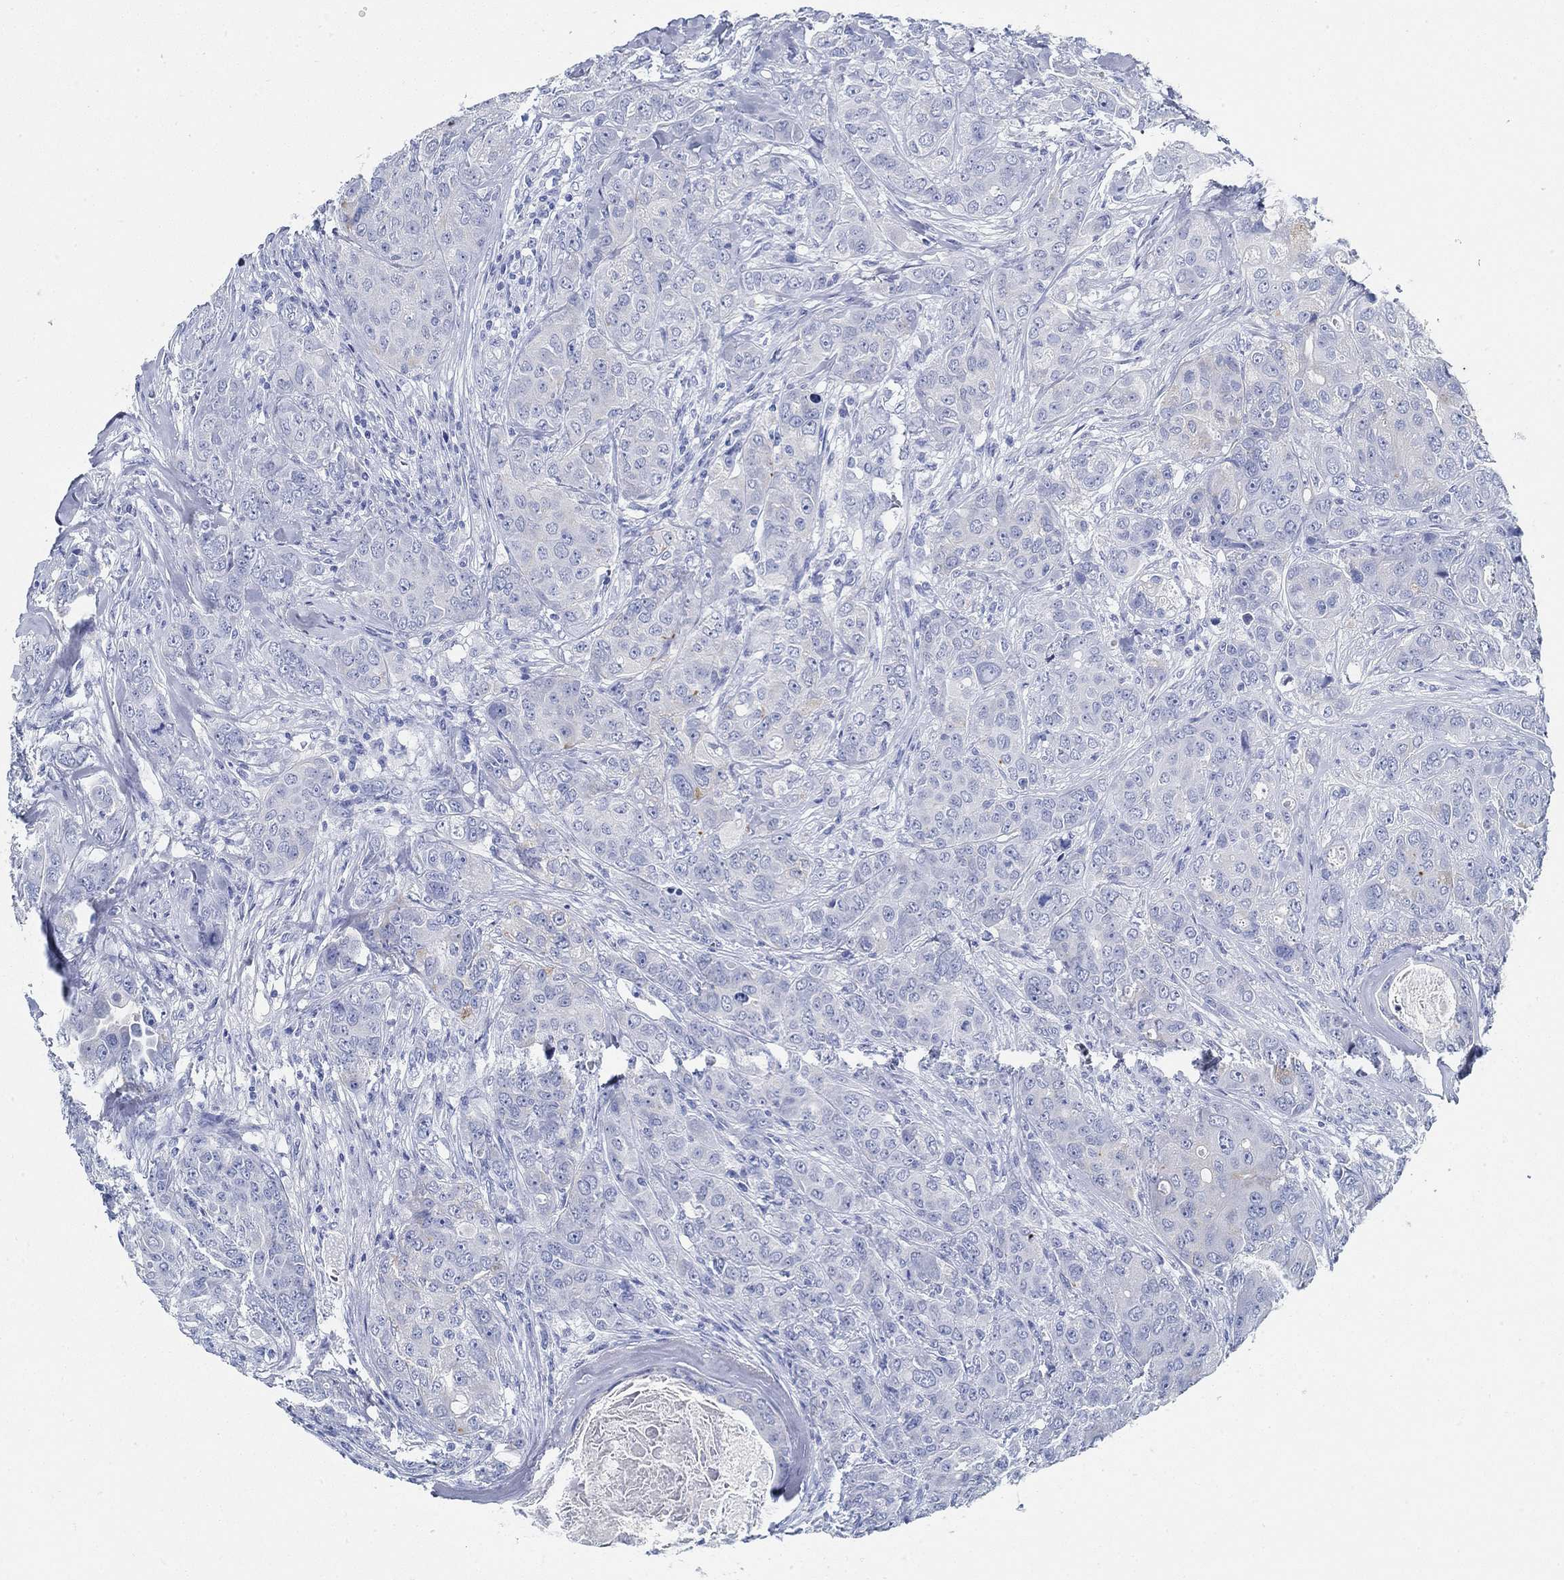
{"staining": {"intensity": "negative", "quantity": "none", "location": "none"}, "tissue": "breast cancer", "cell_type": "Tumor cells", "image_type": "cancer", "snomed": [{"axis": "morphology", "description": "Duct carcinoma"}, {"axis": "topography", "description": "Breast"}], "caption": "DAB (3,3'-diaminobenzidine) immunohistochemical staining of breast cancer reveals no significant expression in tumor cells. (Brightfield microscopy of DAB (3,3'-diaminobenzidine) IHC at high magnification).", "gene": "SLC45A1", "patient": {"sex": "female", "age": 43}}